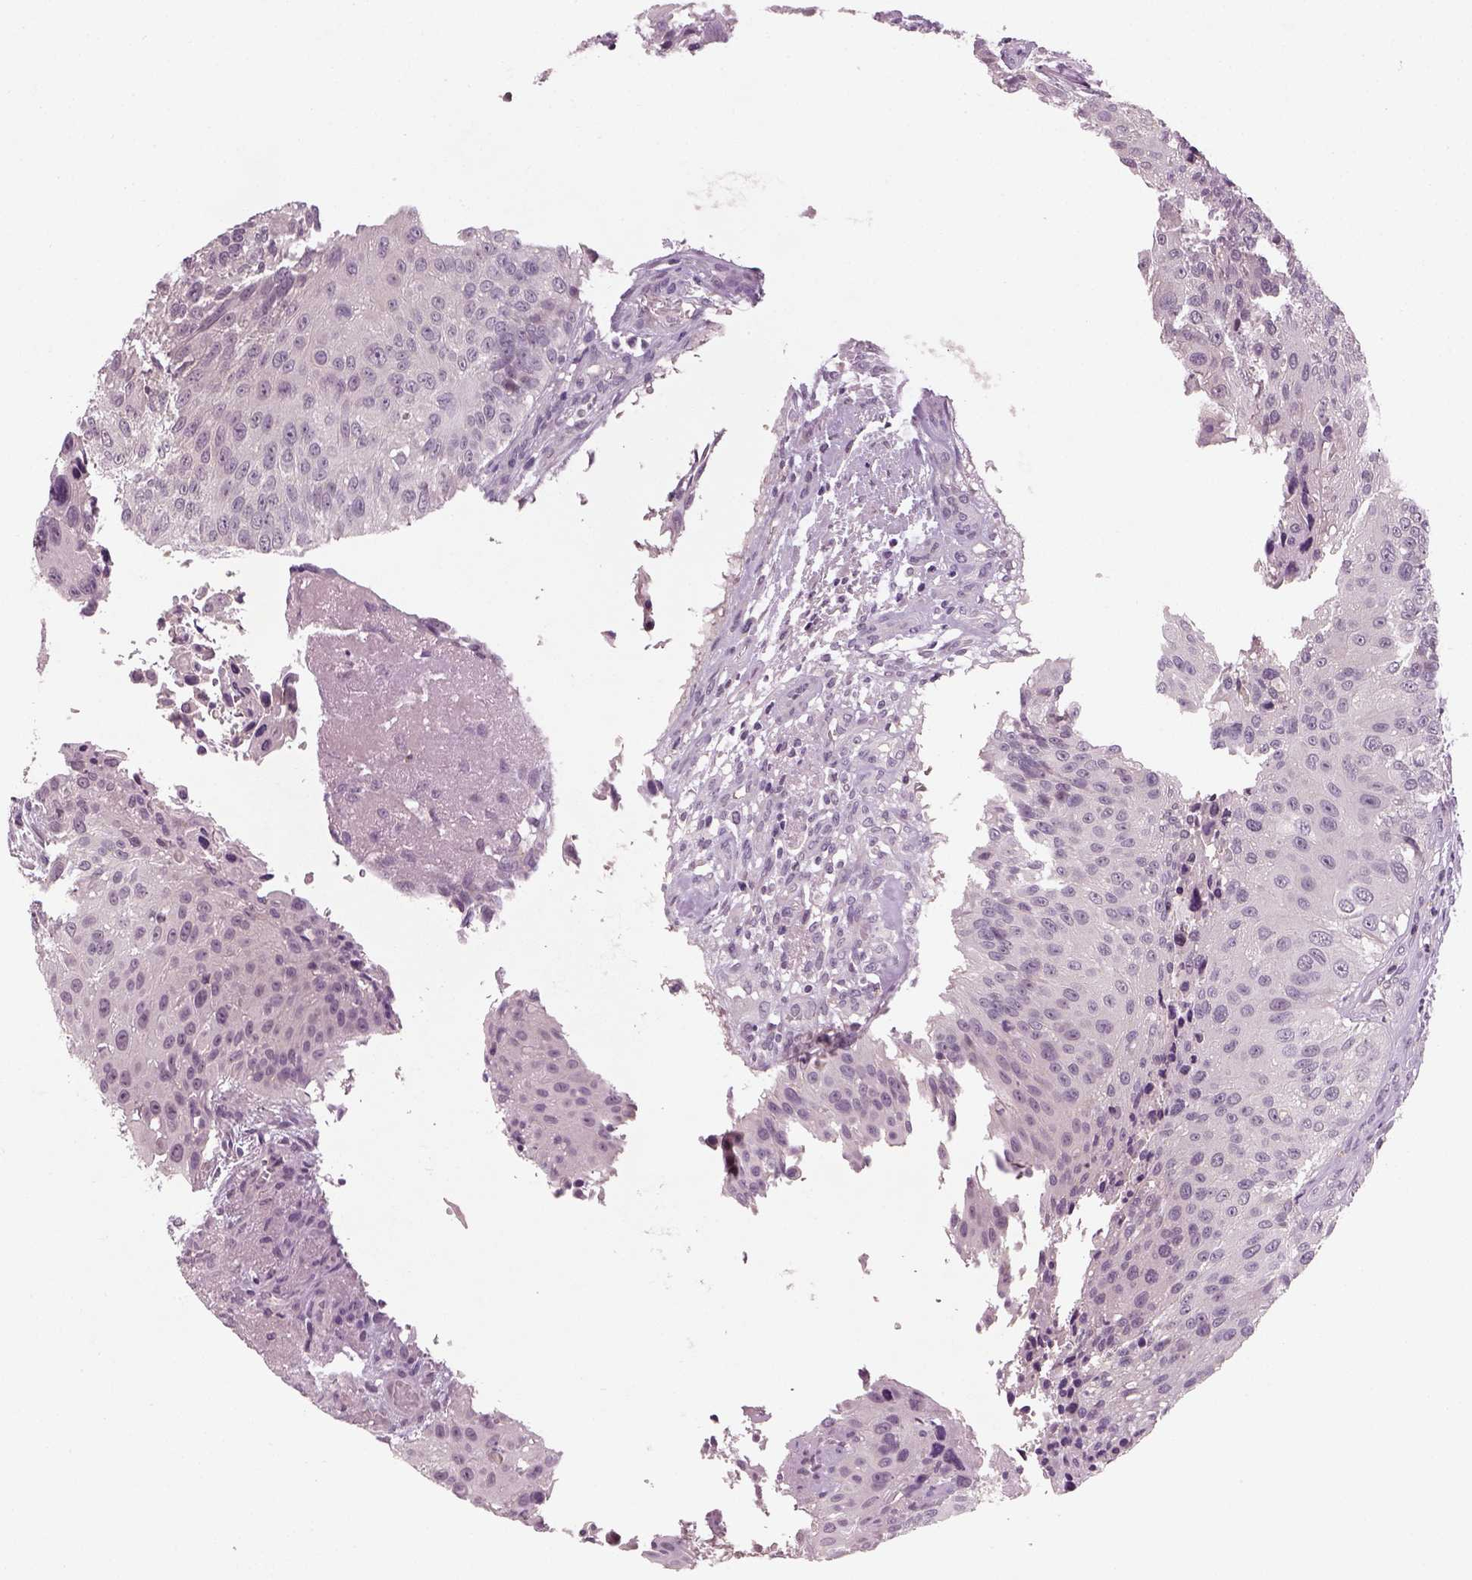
{"staining": {"intensity": "negative", "quantity": "none", "location": "none"}, "tissue": "urothelial cancer", "cell_type": "Tumor cells", "image_type": "cancer", "snomed": [{"axis": "morphology", "description": "Urothelial carcinoma, NOS"}, {"axis": "topography", "description": "Urinary bladder"}], "caption": "Urothelial cancer was stained to show a protein in brown. There is no significant expression in tumor cells.", "gene": "GDNF", "patient": {"sex": "male", "age": 55}}